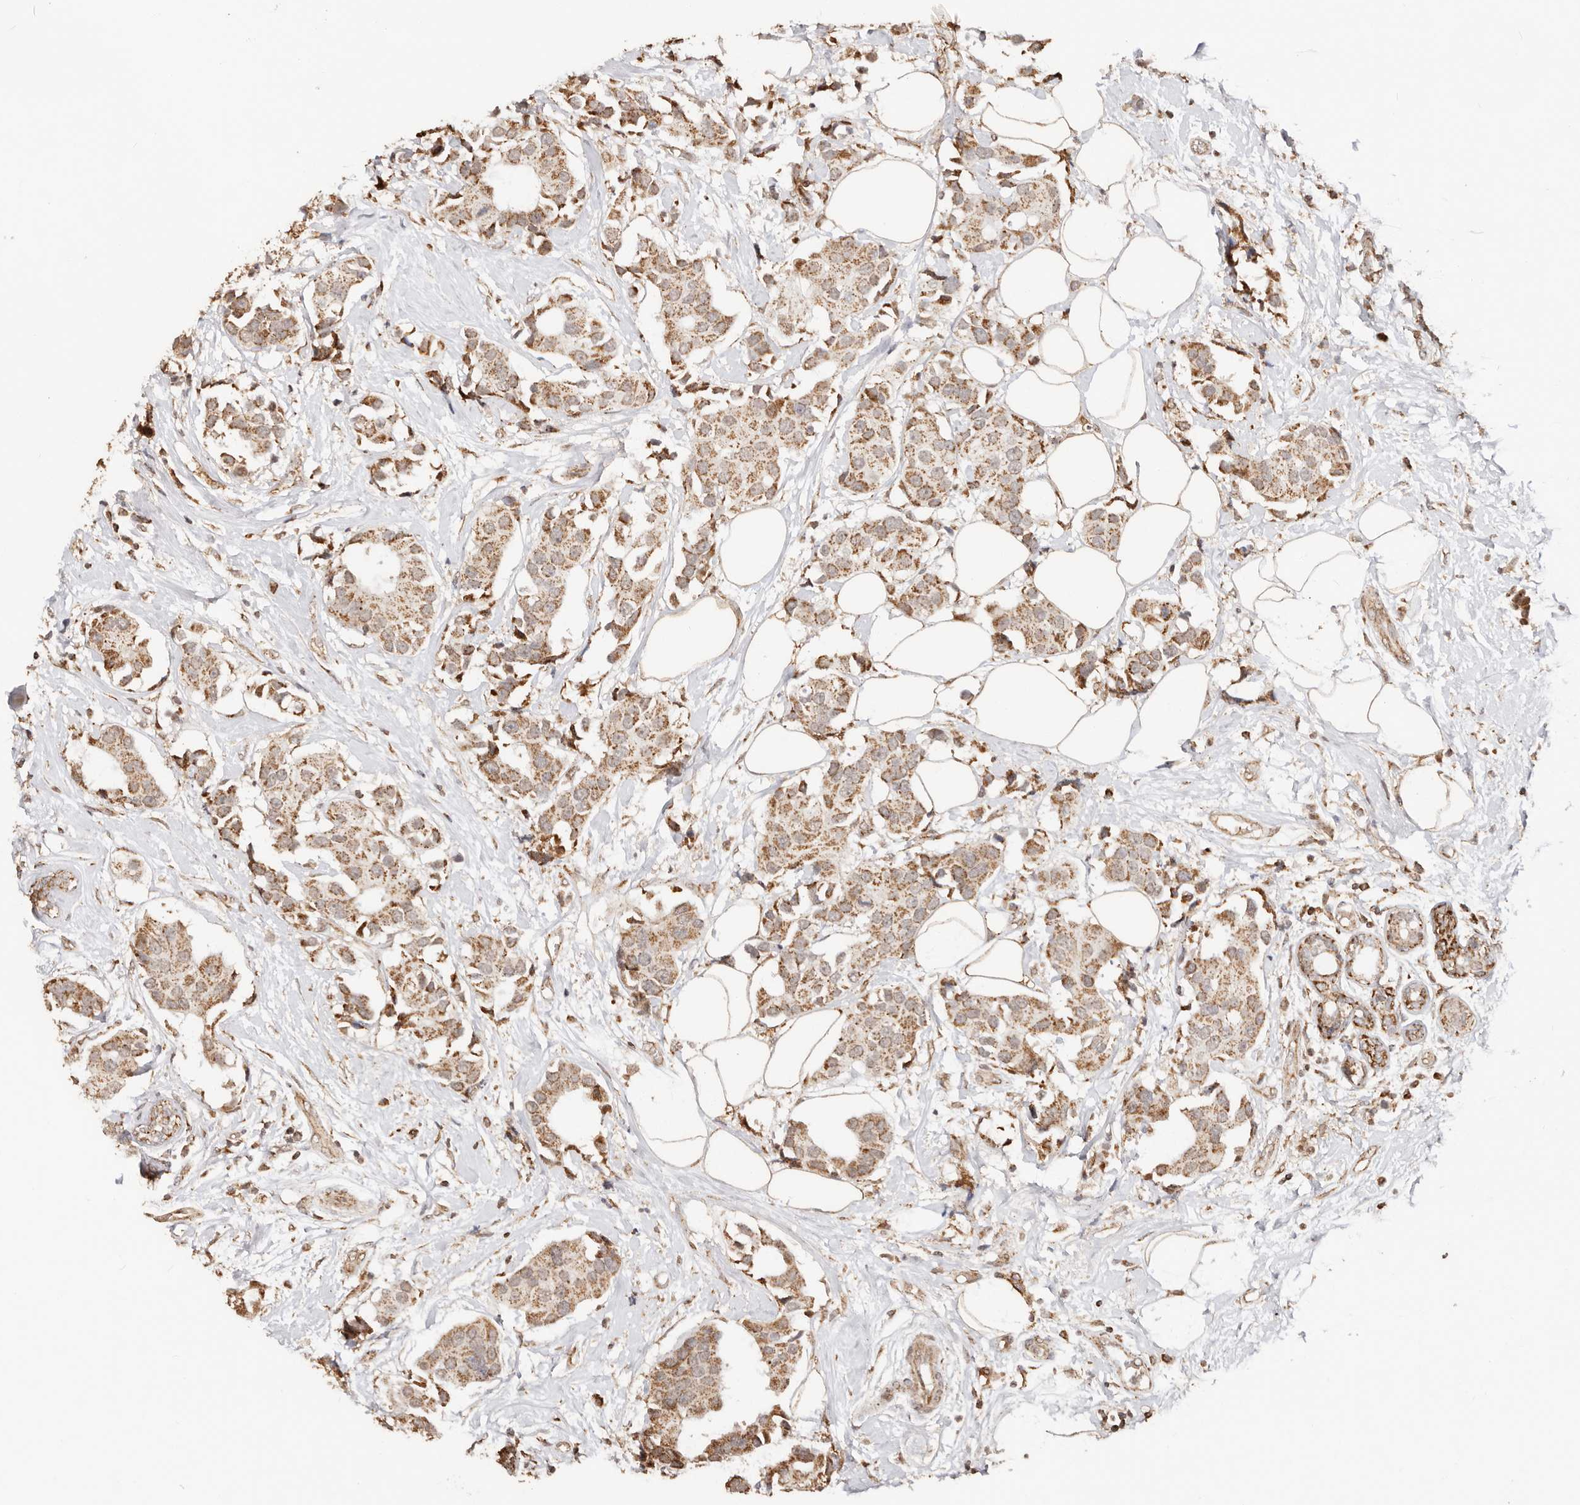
{"staining": {"intensity": "moderate", "quantity": ">75%", "location": "cytoplasmic/membranous"}, "tissue": "breast cancer", "cell_type": "Tumor cells", "image_type": "cancer", "snomed": [{"axis": "morphology", "description": "Normal tissue, NOS"}, {"axis": "morphology", "description": "Duct carcinoma"}, {"axis": "topography", "description": "Breast"}], "caption": "Immunohistochemistry (IHC) image of neoplastic tissue: breast invasive ductal carcinoma stained using immunohistochemistry exhibits medium levels of moderate protein expression localized specifically in the cytoplasmic/membranous of tumor cells, appearing as a cytoplasmic/membranous brown color.", "gene": "NDUFB11", "patient": {"sex": "female", "age": 39}}